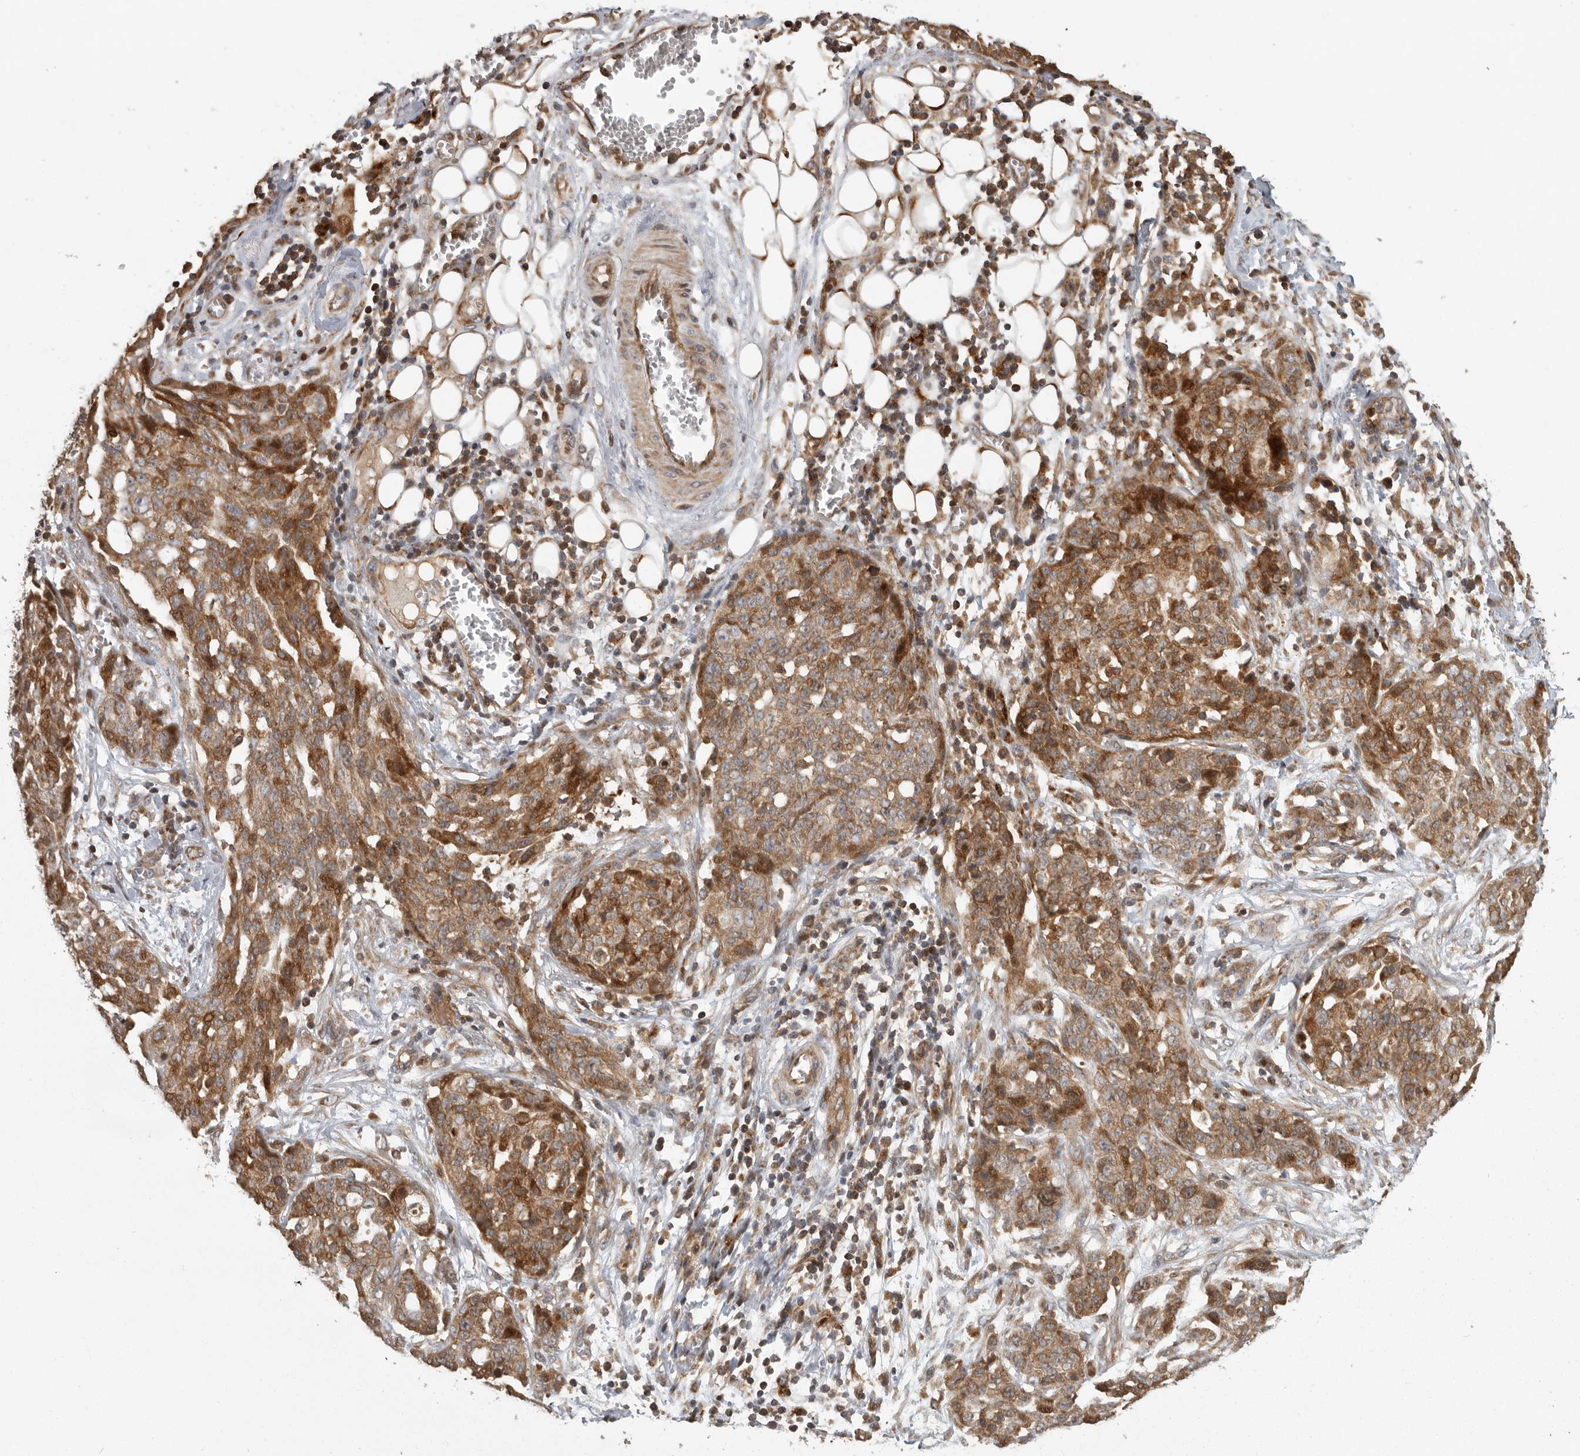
{"staining": {"intensity": "moderate", "quantity": ">75%", "location": "cytoplasmic/membranous,nuclear"}, "tissue": "ovarian cancer", "cell_type": "Tumor cells", "image_type": "cancer", "snomed": [{"axis": "morphology", "description": "Cystadenocarcinoma, serous, NOS"}, {"axis": "topography", "description": "Soft tissue"}, {"axis": "topography", "description": "Ovary"}], "caption": "Immunohistochemistry (IHC) of ovarian cancer (serous cystadenocarcinoma) displays medium levels of moderate cytoplasmic/membranous and nuclear positivity in approximately >75% of tumor cells.", "gene": "SWT1", "patient": {"sex": "female", "age": 57}}